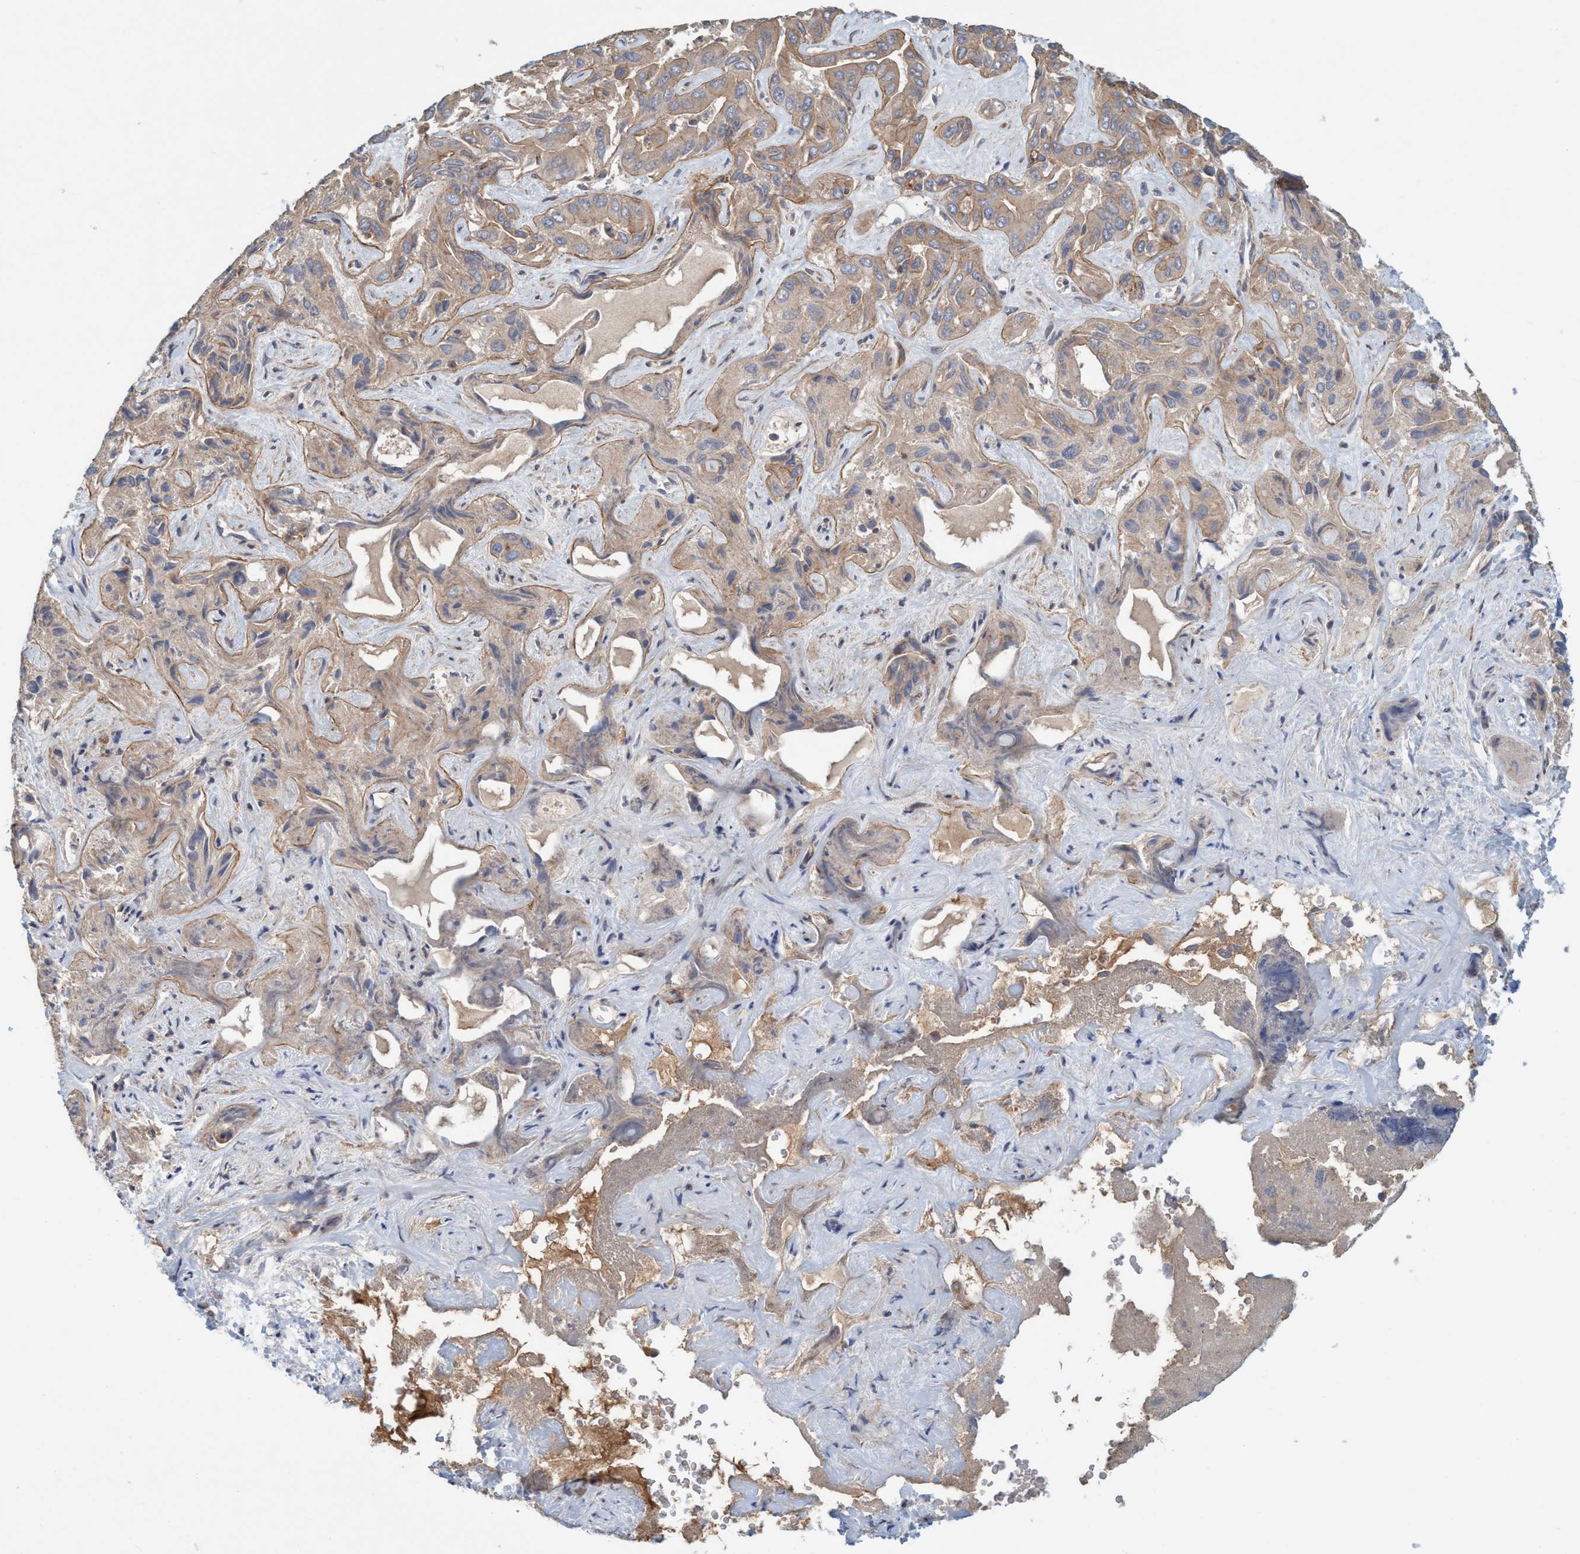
{"staining": {"intensity": "moderate", "quantity": "25%-75%", "location": "cytoplasmic/membranous"}, "tissue": "liver cancer", "cell_type": "Tumor cells", "image_type": "cancer", "snomed": [{"axis": "morphology", "description": "Cholangiocarcinoma"}, {"axis": "topography", "description": "Liver"}], "caption": "Immunohistochemistry photomicrograph of liver cholangiocarcinoma stained for a protein (brown), which displays medium levels of moderate cytoplasmic/membranous expression in approximately 25%-75% of tumor cells.", "gene": "SPECC1", "patient": {"sex": "female", "age": 52}}